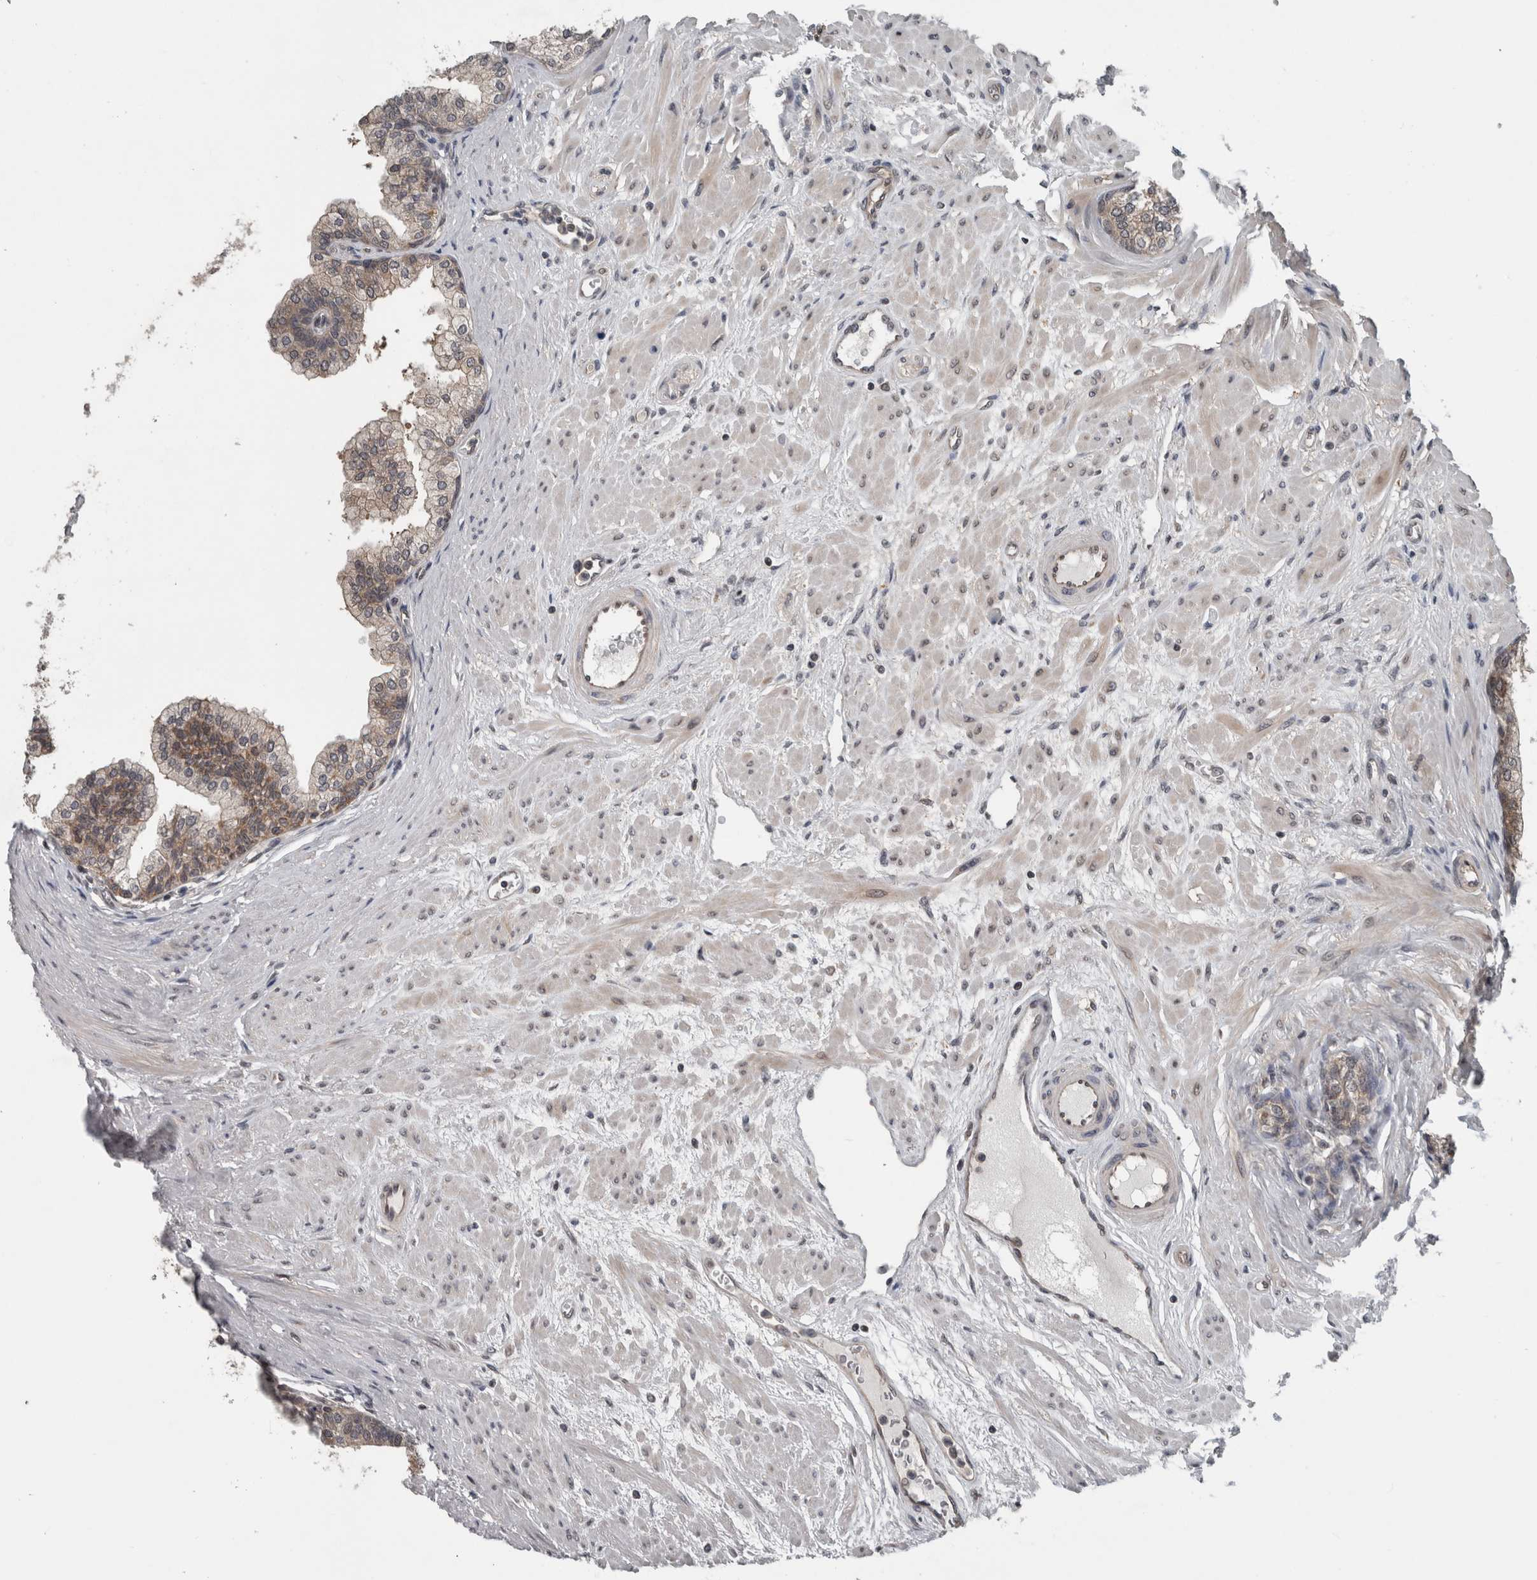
{"staining": {"intensity": "moderate", "quantity": ">75%", "location": "cytoplasmic/membranous"}, "tissue": "prostate", "cell_type": "Glandular cells", "image_type": "normal", "snomed": [{"axis": "morphology", "description": "Normal tissue, NOS"}, {"axis": "morphology", "description": "Urothelial carcinoma, Low grade"}, {"axis": "topography", "description": "Urinary bladder"}, {"axis": "topography", "description": "Prostate"}], "caption": "DAB (3,3'-diaminobenzidine) immunohistochemical staining of unremarkable prostate exhibits moderate cytoplasmic/membranous protein positivity in about >75% of glandular cells.", "gene": "ENY2", "patient": {"sex": "male", "age": 60}}